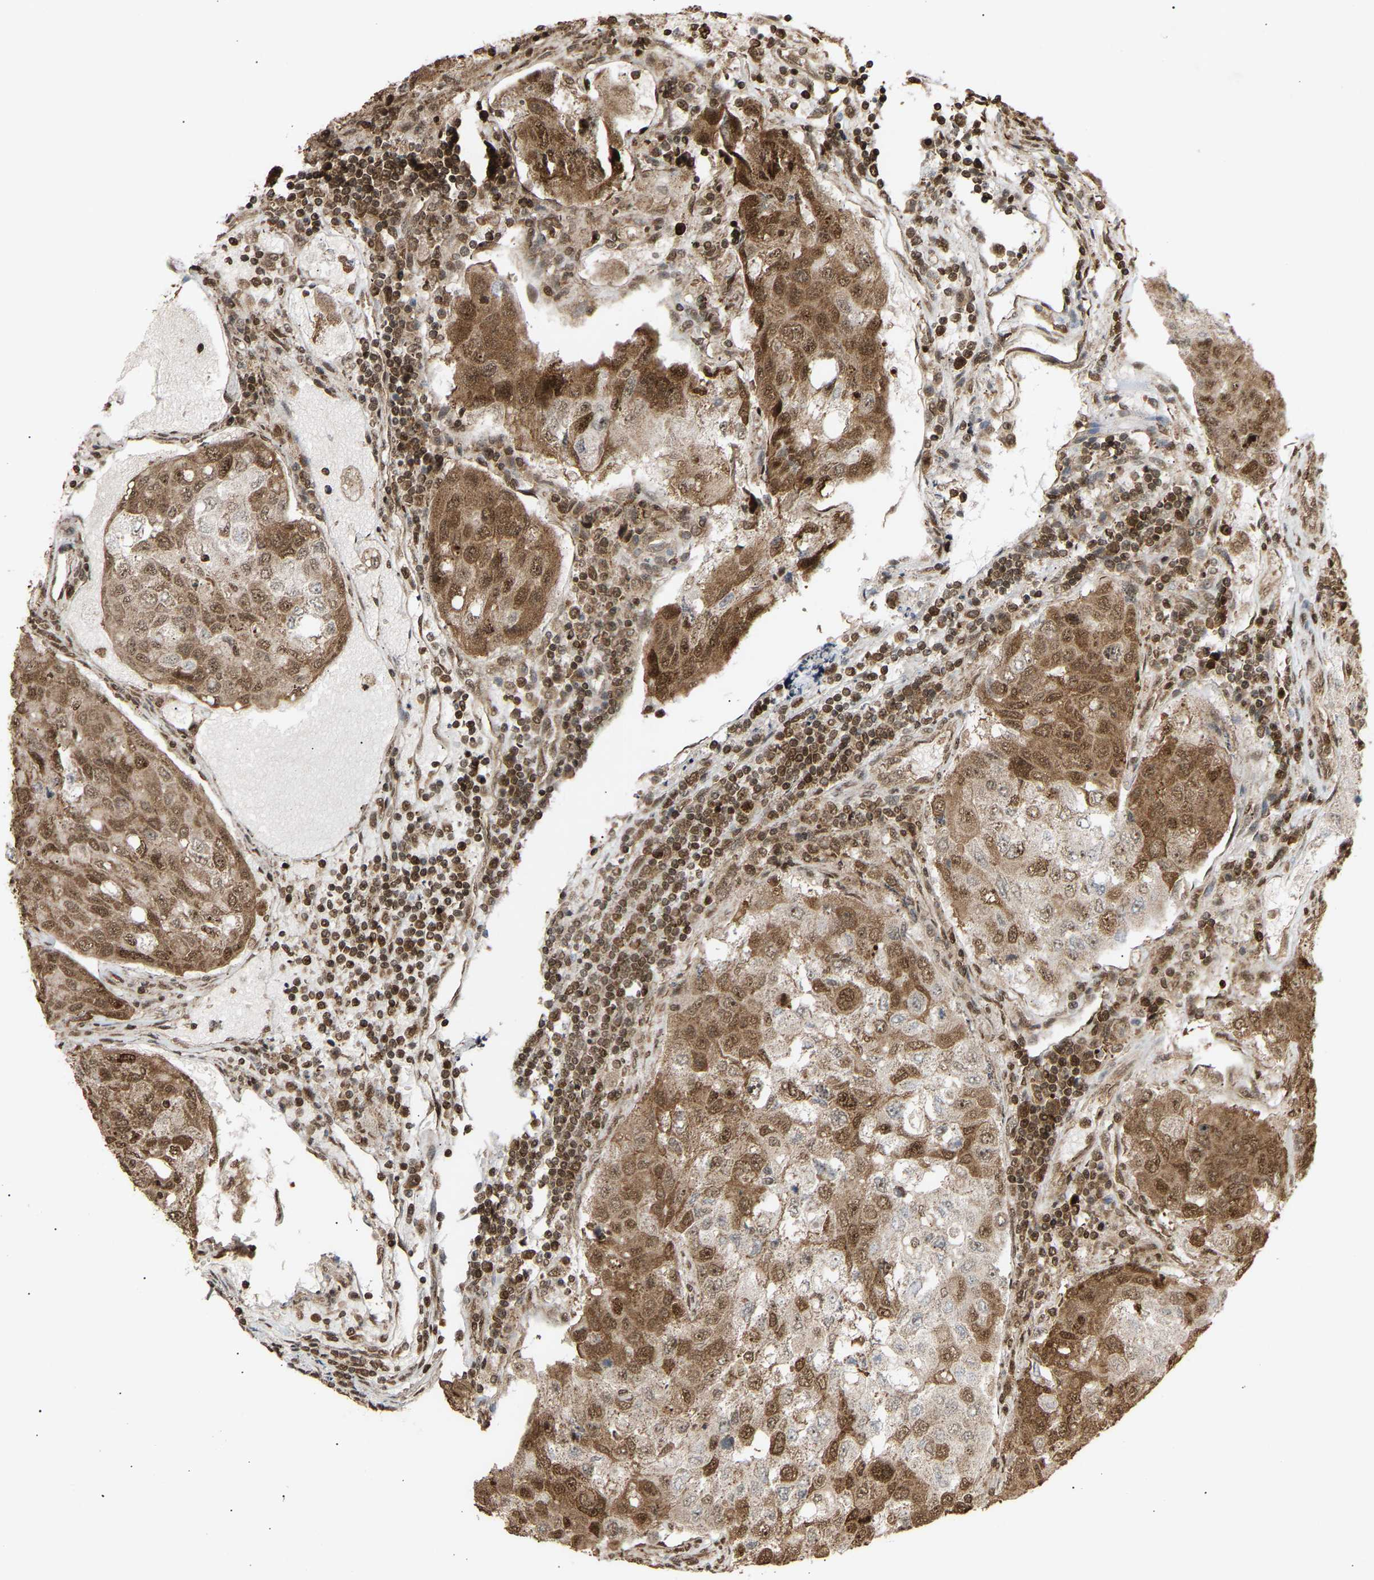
{"staining": {"intensity": "moderate", "quantity": "25%-75%", "location": "cytoplasmic/membranous,nuclear"}, "tissue": "urothelial cancer", "cell_type": "Tumor cells", "image_type": "cancer", "snomed": [{"axis": "morphology", "description": "Urothelial carcinoma, High grade"}, {"axis": "topography", "description": "Lymph node"}, {"axis": "topography", "description": "Urinary bladder"}], "caption": "Human urothelial cancer stained with a brown dye demonstrates moderate cytoplasmic/membranous and nuclear positive expression in about 25%-75% of tumor cells.", "gene": "ALYREF", "patient": {"sex": "male", "age": 51}}